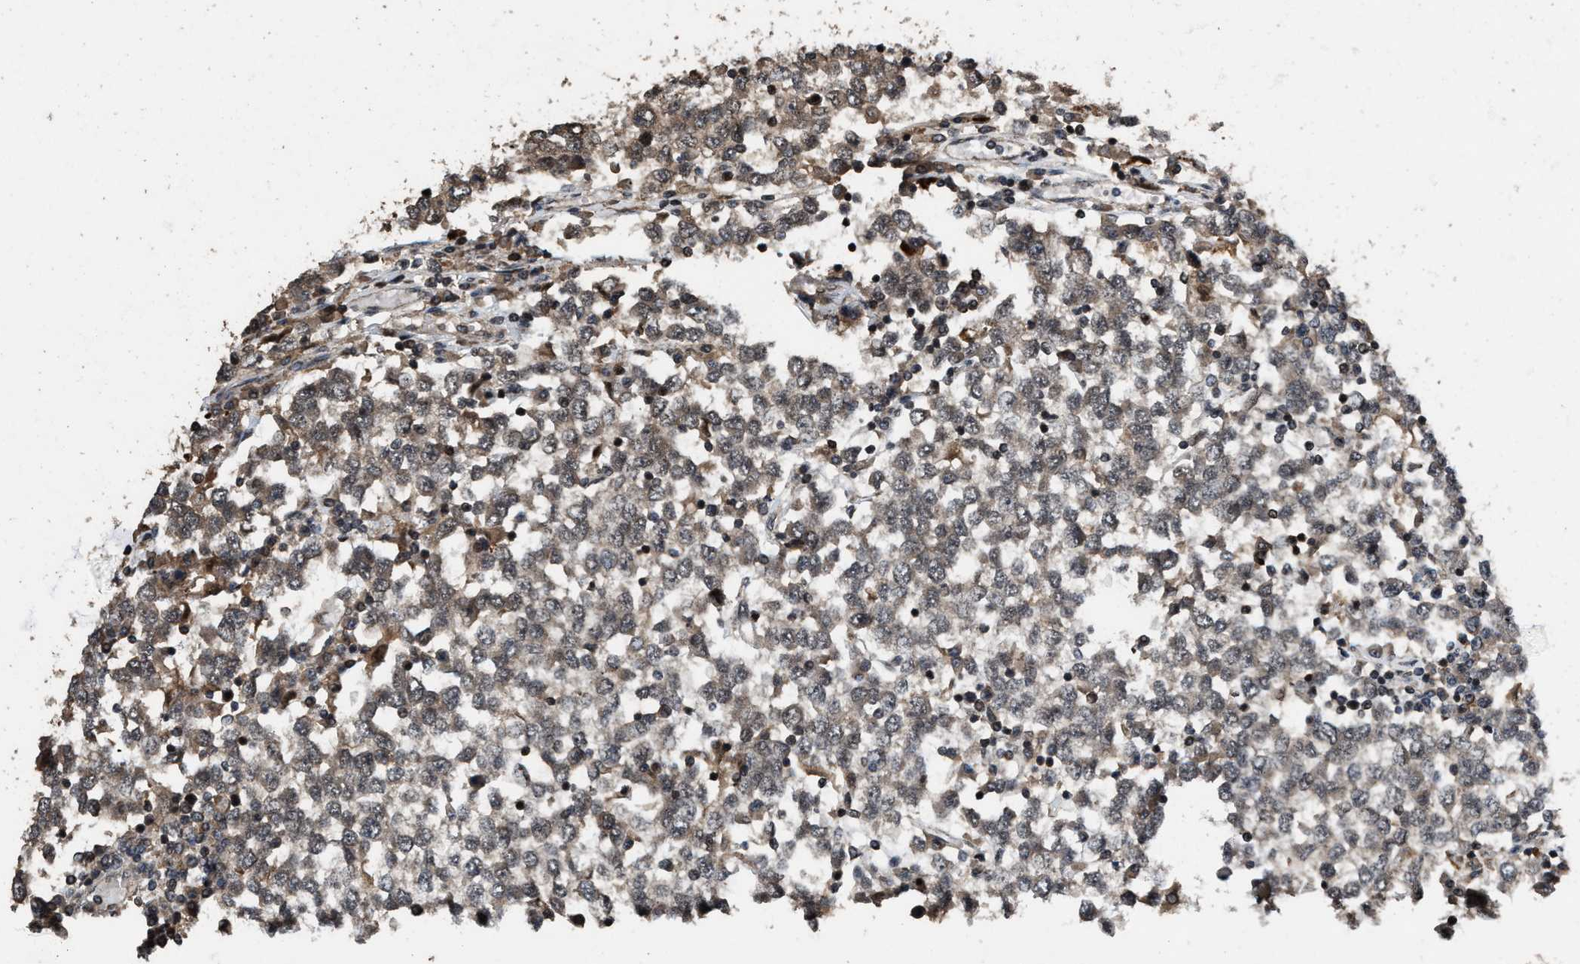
{"staining": {"intensity": "weak", "quantity": "25%-75%", "location": "cytoplasmic/membranous"}, "tissue": "testis cancer", "cell_type": "Tumor cells", "image_type": "cancer", "snomed": [{"axis": "morphology", "description": "Seminoma, NOS"}, {"axis": "topography", "description": "Testis"}], "caption": "Weak cytoplasmic/membranous protein expression is seen in about 25%-75% of tumor cells in testis cancer (seminoma). The staining was performed using DAB (3,3'-diaminobenzidine), with brown indicating positive protein expression. Nuclei are stained blue with hematoxylin.", "gene": "HAUS6", "patient": {"sex": "male", "age": 65}}